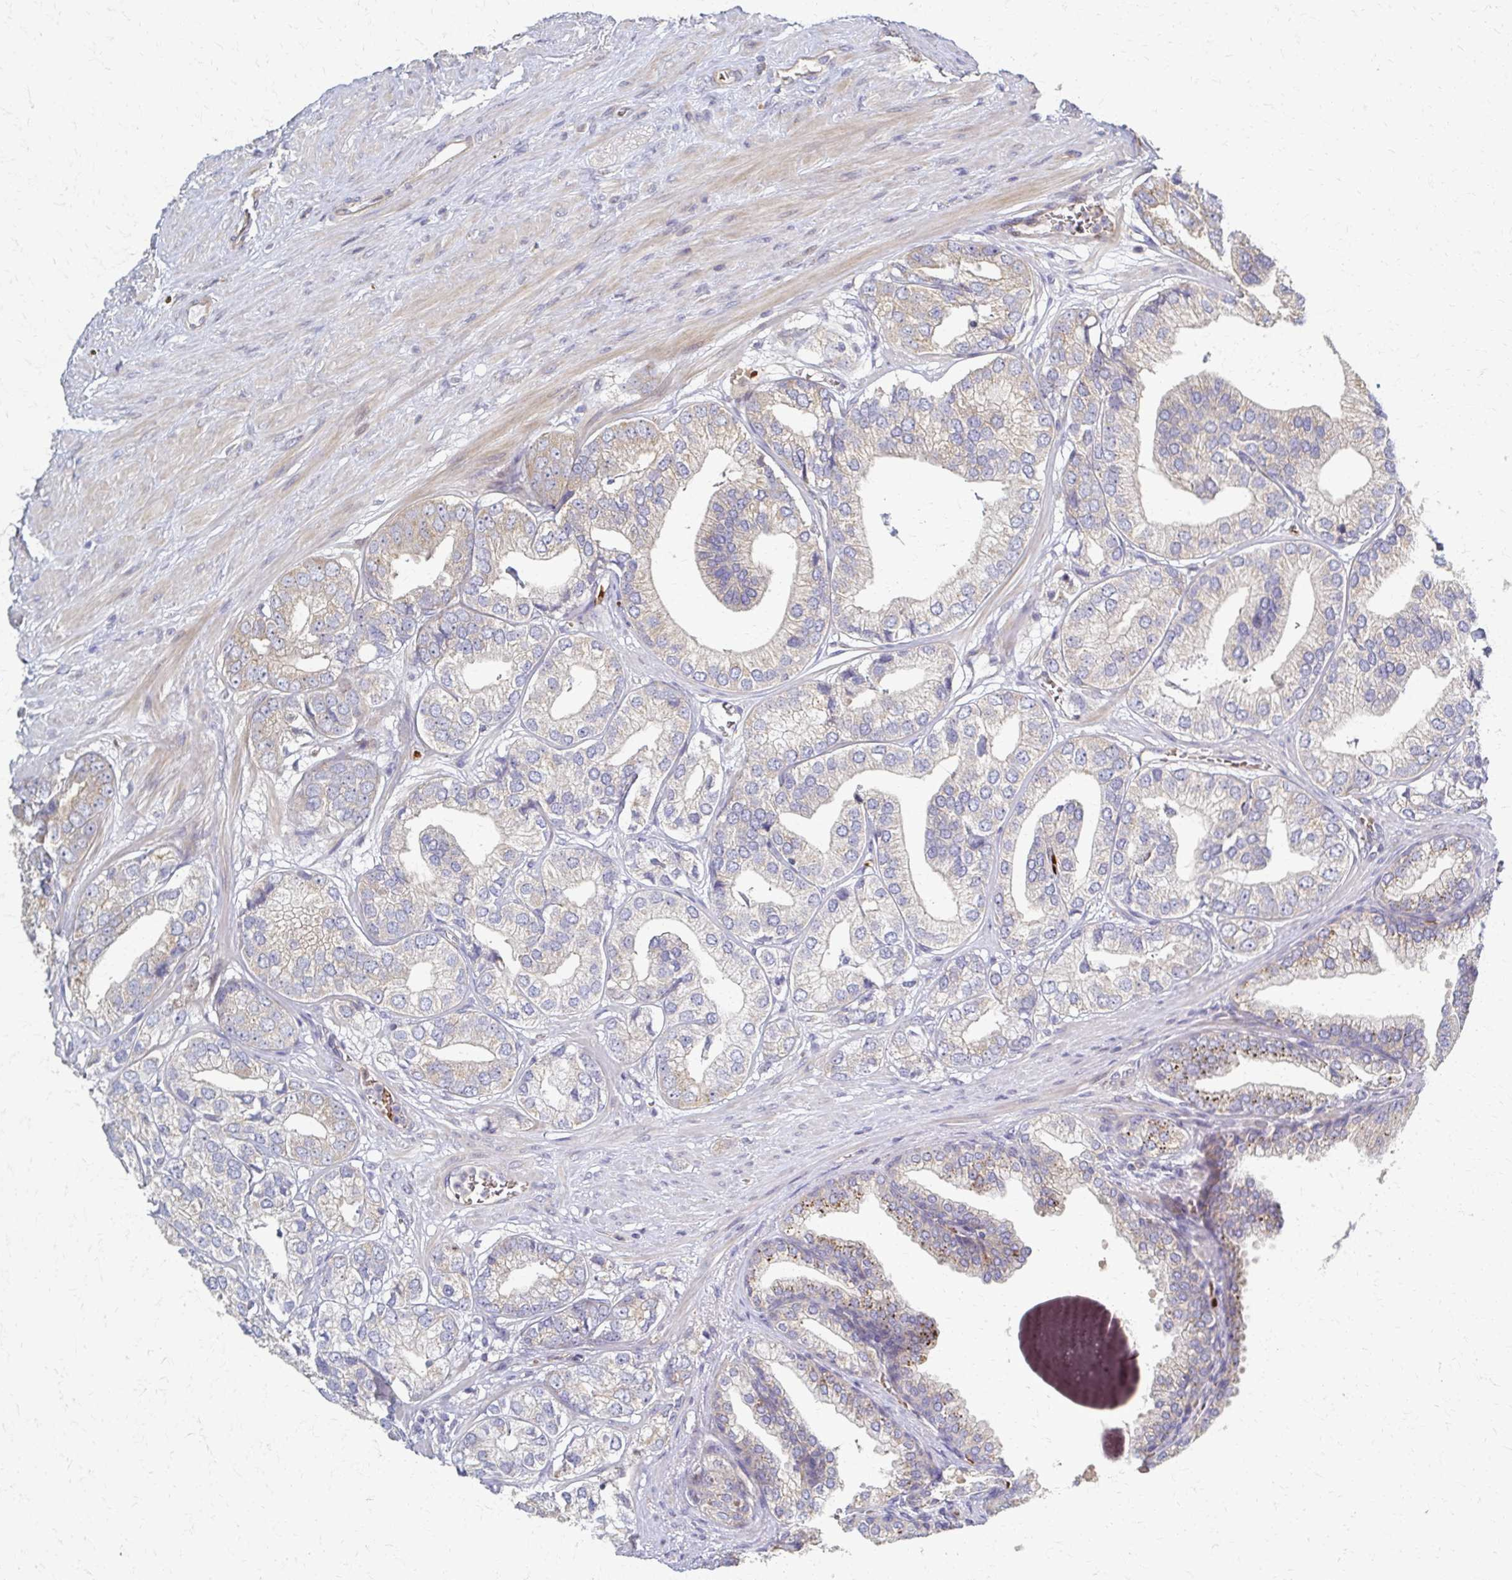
{"staining": {"intensity": "weak", "quantity": "25%-75%", "location": "cytoplasmic/membranous"}, "tissue": "prostate cancer", "cell_type": "Tumor cells", "image_type": "cancer", "snomed": [{"axis": "morphology", "description": "Adenocarcinoma, High grade"}, {"axis": "topography", "description": "Prostate"}], "caption": "A brown stain labels weak cytoplasmic/membranous positivity of a protein in prostate adenocarcinoma (high-grade) tumor cells. (DAB IHC with brightfield microscopy, high magnification).", "gene": "SKA2", "patient": {"sex": "male", "age": 58}}